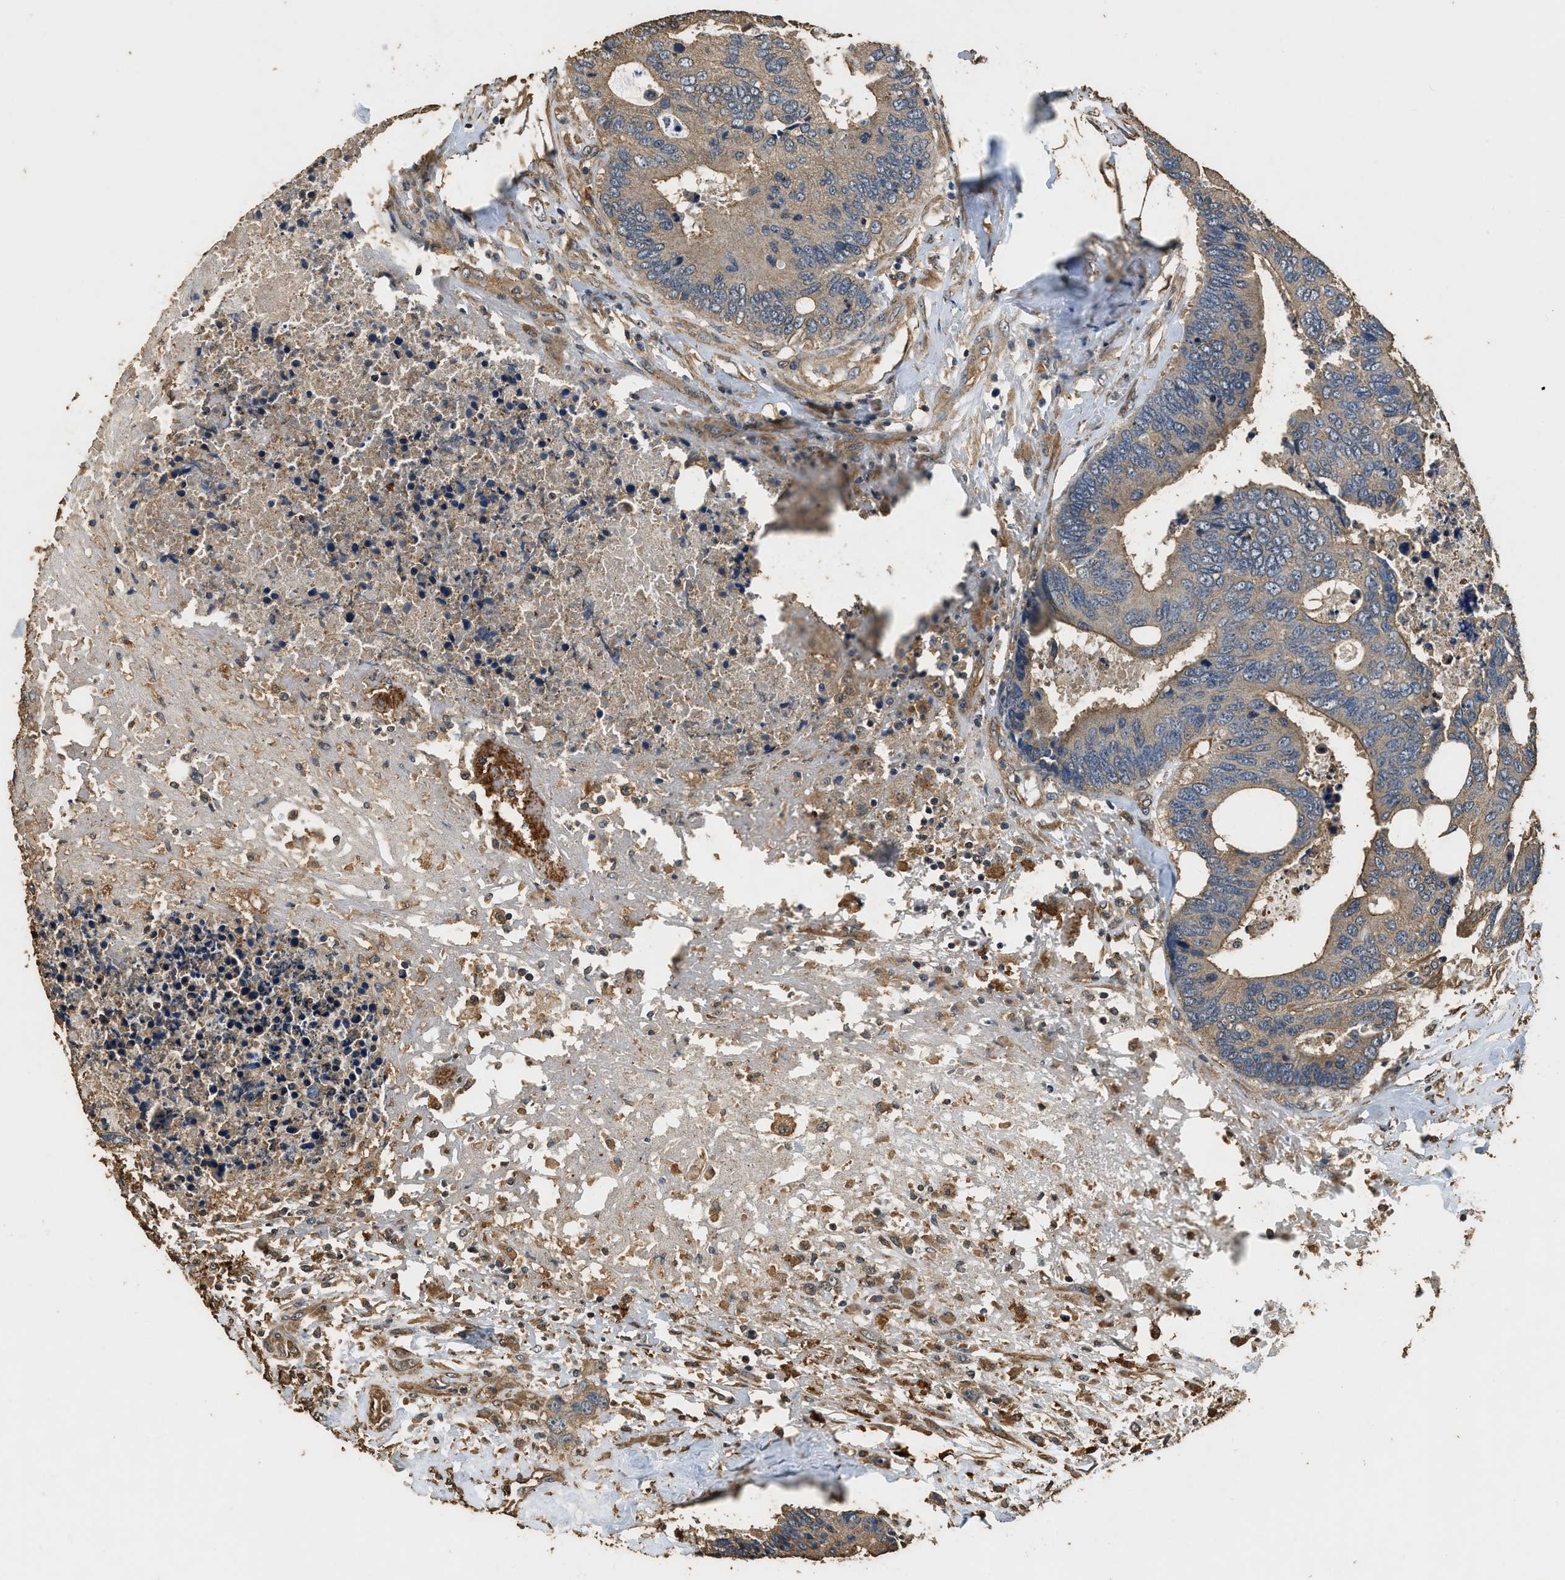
{"staining": {"intensity": "weak", "quantity": ">75%", "location": "cytoplasmic/membranous"}, "tissue": "colorectal cancer", "cell_type": "Tumor cells", "image_type": "cancer", "snomed": [{"axis": "morphology", "description": "Adenocarcinoma, NOS"}, {"axis": "topography", "description": "Rectum"}], "caption": "A histopathology image showing weak cytoplasmic/membranous positivity in approximately >75% of tumor cells in colorectal cancer, as visualized by brown immunohistochemical staining.", "gene": "MIB1", "patient": {"sex": "male", "age": 55}}